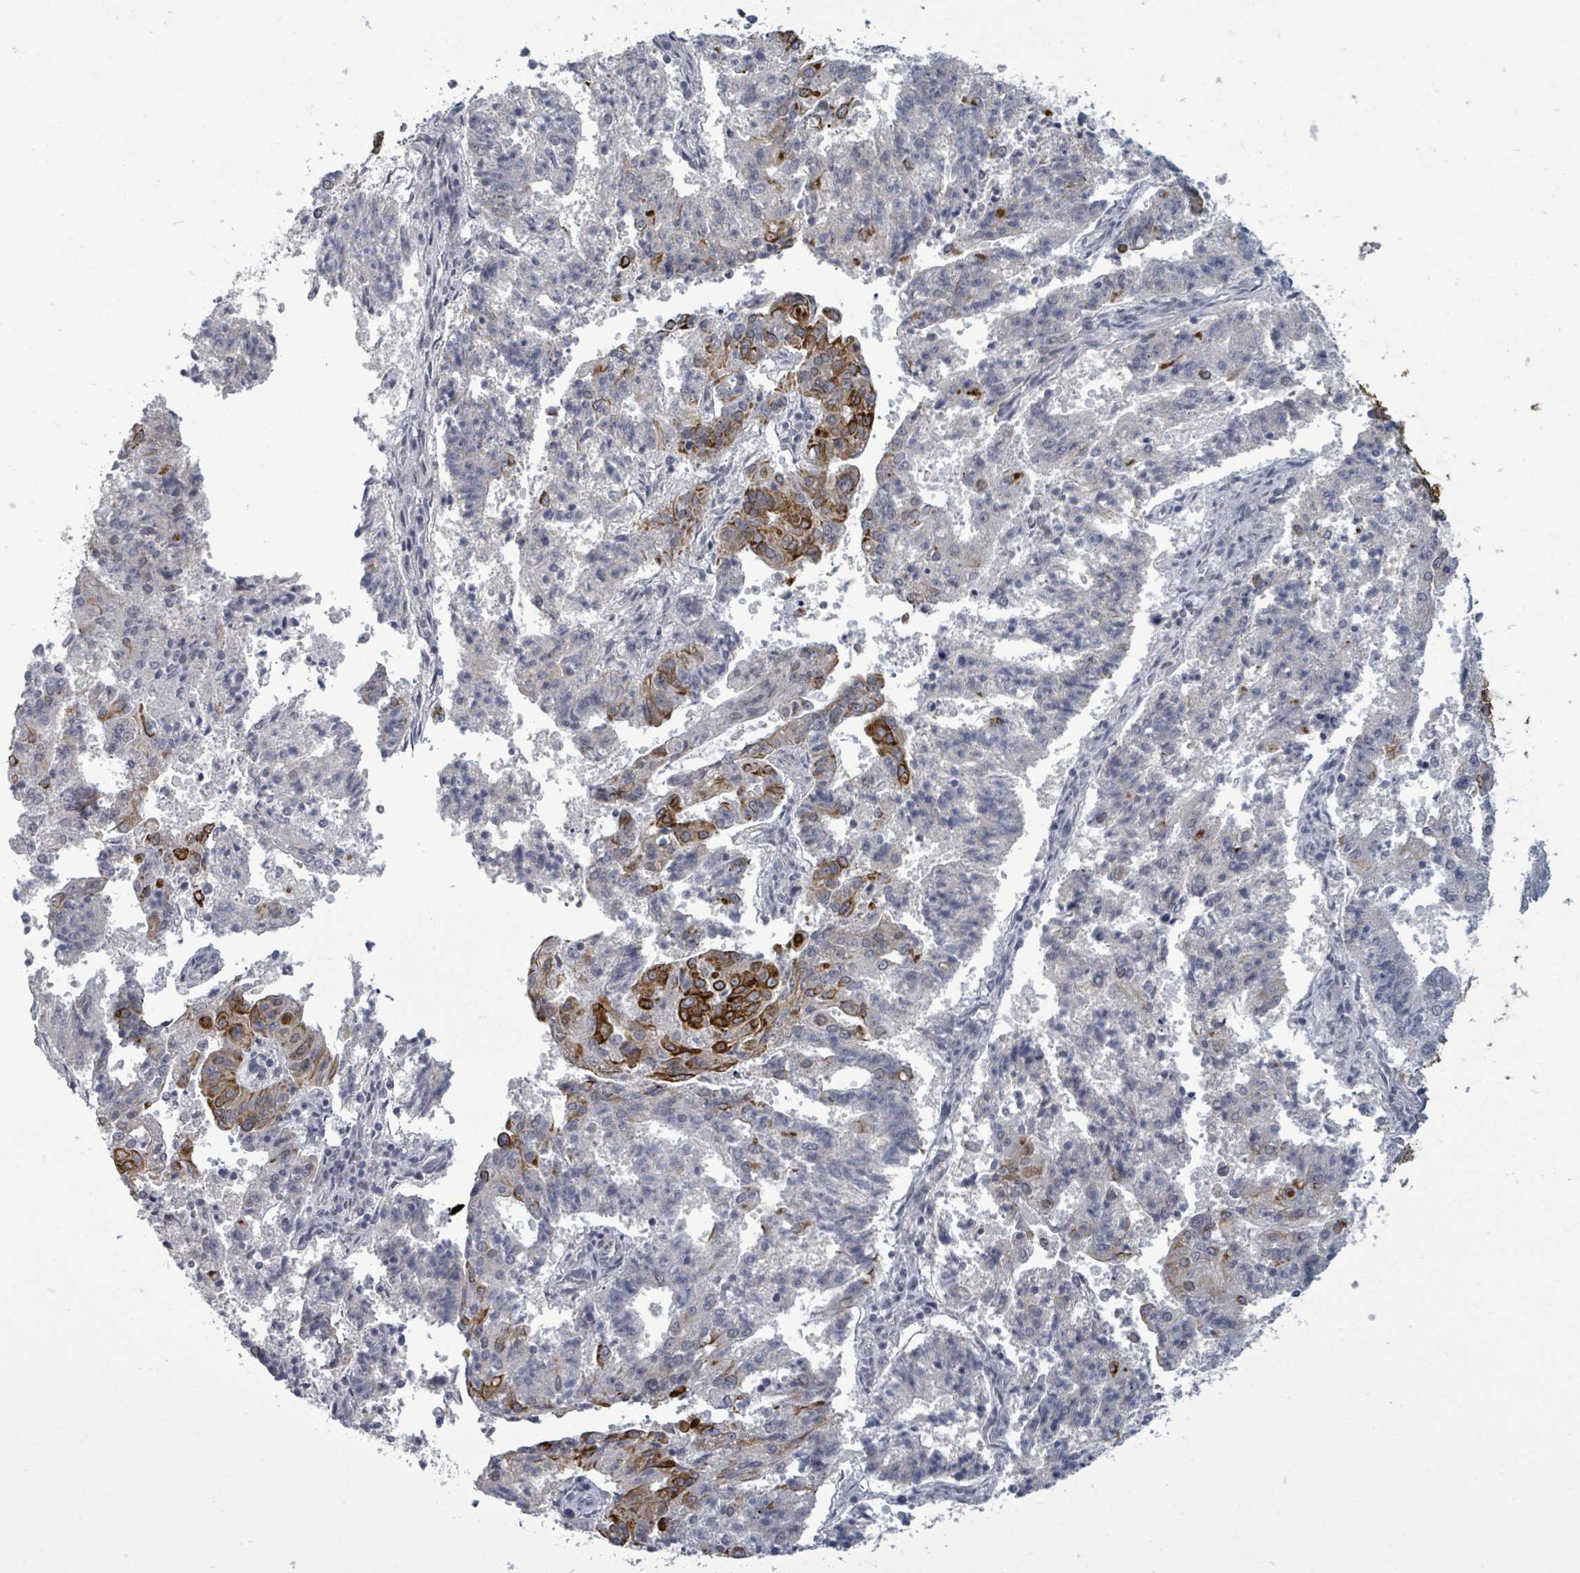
{"staining": {"intensity": "strong", "quantity": "<25%", "location": "cytoplasmic/membranous"}, "tissue": "endometrial cancer", "cell_type": "Tumor cells", "image_type": "cancer", "snomed": [{"axis": "morphology", "description": "Adenocarcinoma, NOS"}, {"axis": "topography", "description": "Endometrium"}], "caption": "Tumor cells show medium levels of strong cytoplasmic/membranous expression in about <25% of cells in endometrial adenocarcinoma.", "gene": "PTPN20", "patient": {"sex": "female", "age": 82}}